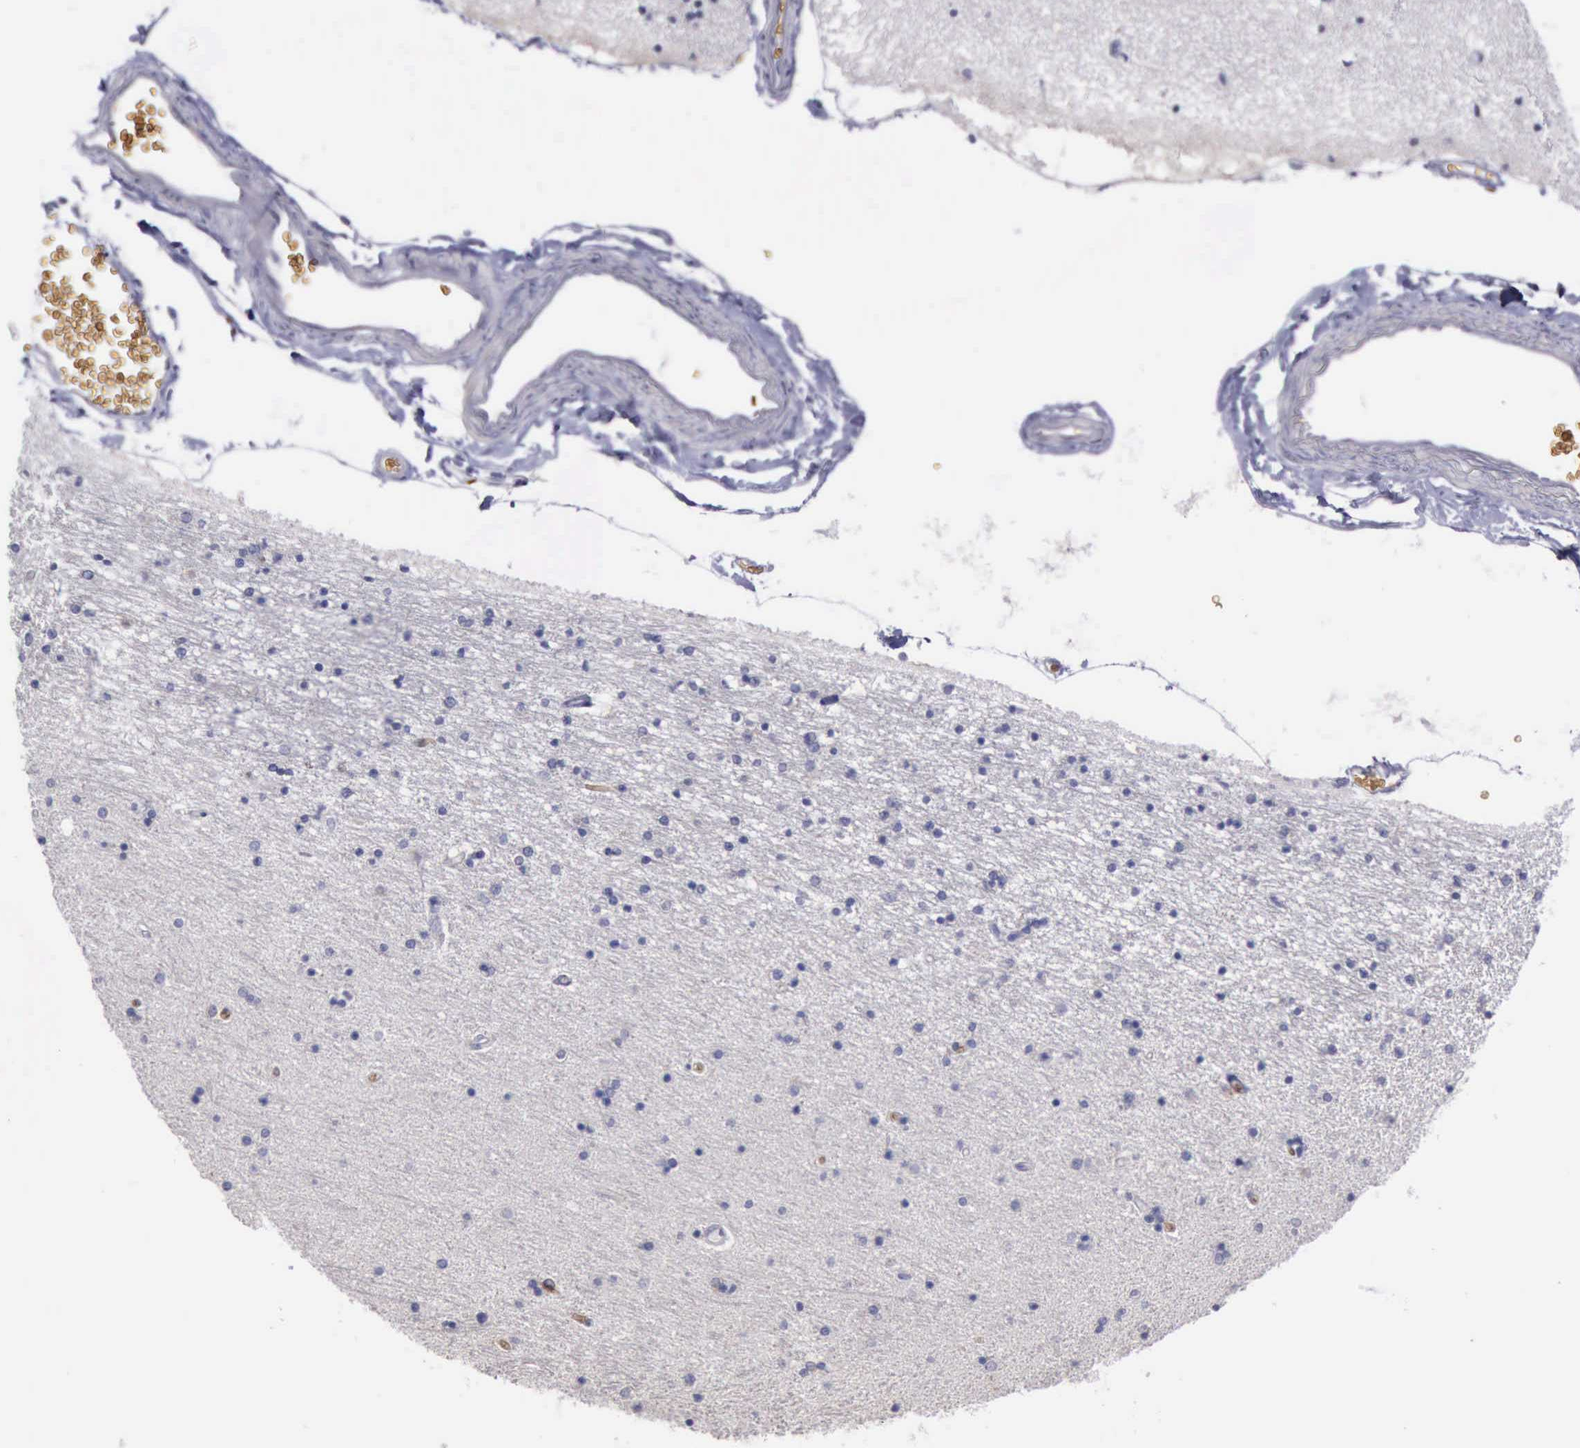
{"staining": {"intensity": "negative", "quantity": "none", "location": "none"}, "tissue": "hippocampus", "cell_type": "Glial cells", "image_type": "normal", "snomed": [{"axis": "morphology", "description": "Normal tissue, NOS"}, {"axis": "topography", "description": "Hippocampus"}], "caption": "The micrograph shows no staining of glial cells in benign hippocampus.", "gene": "CEP128", "patient": {"sex": "female", "age": 54}}